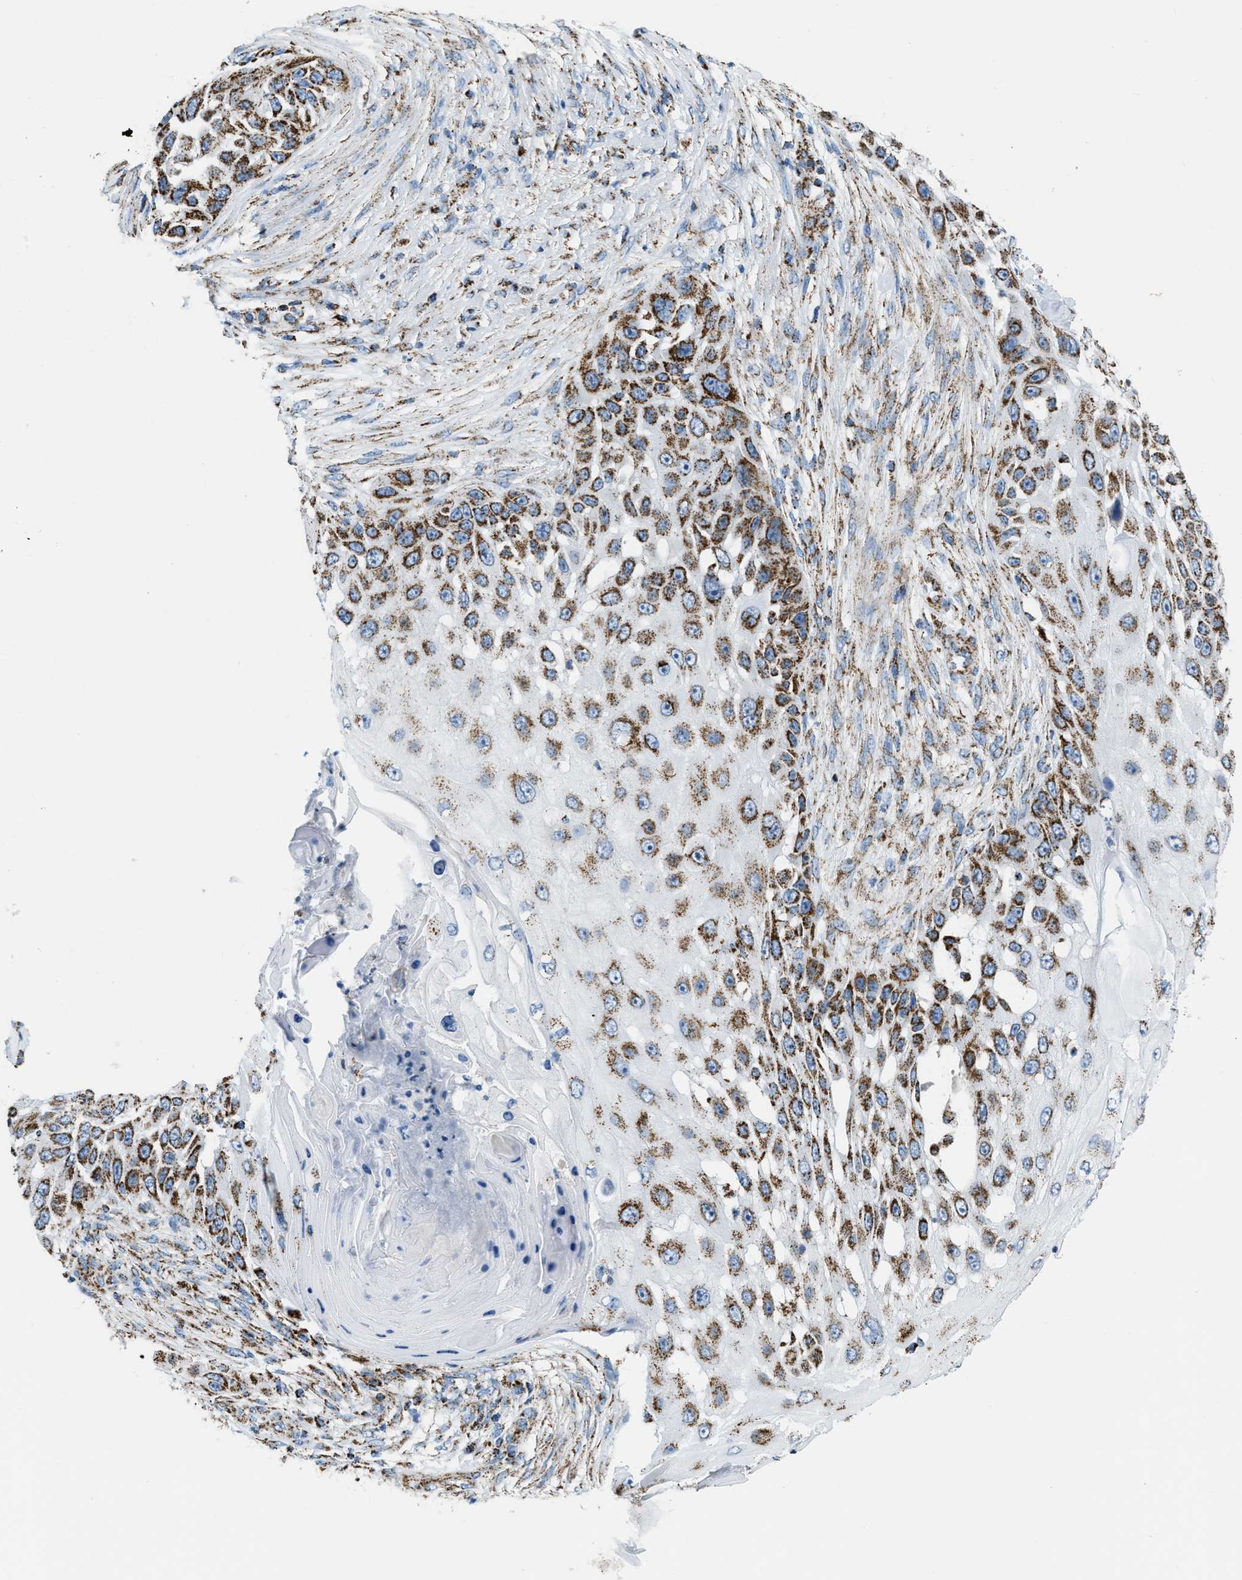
{"staining": {"intensity": "strong", "quantity": ">75%", "location": "cytoplasmic/membranous"}, "tissue": "skin cancer", "cell_type": "Tumor cells", "image_type": "cancer", "snomed": [{"axis": "morphology", "description": "Squamous cell carcinoma, NOS"}, {"axis": "topography", "description": "Skin"}], "caption": "A histopathology image showing strong cytoplasmic/membranous positivity in about >75% of tumor cells in squamous cell carcinoma (skin), as visualized by brown immunohistochemical staining.", "gene": "ETFB", "patient": {"sex": "female", "age": 44}}